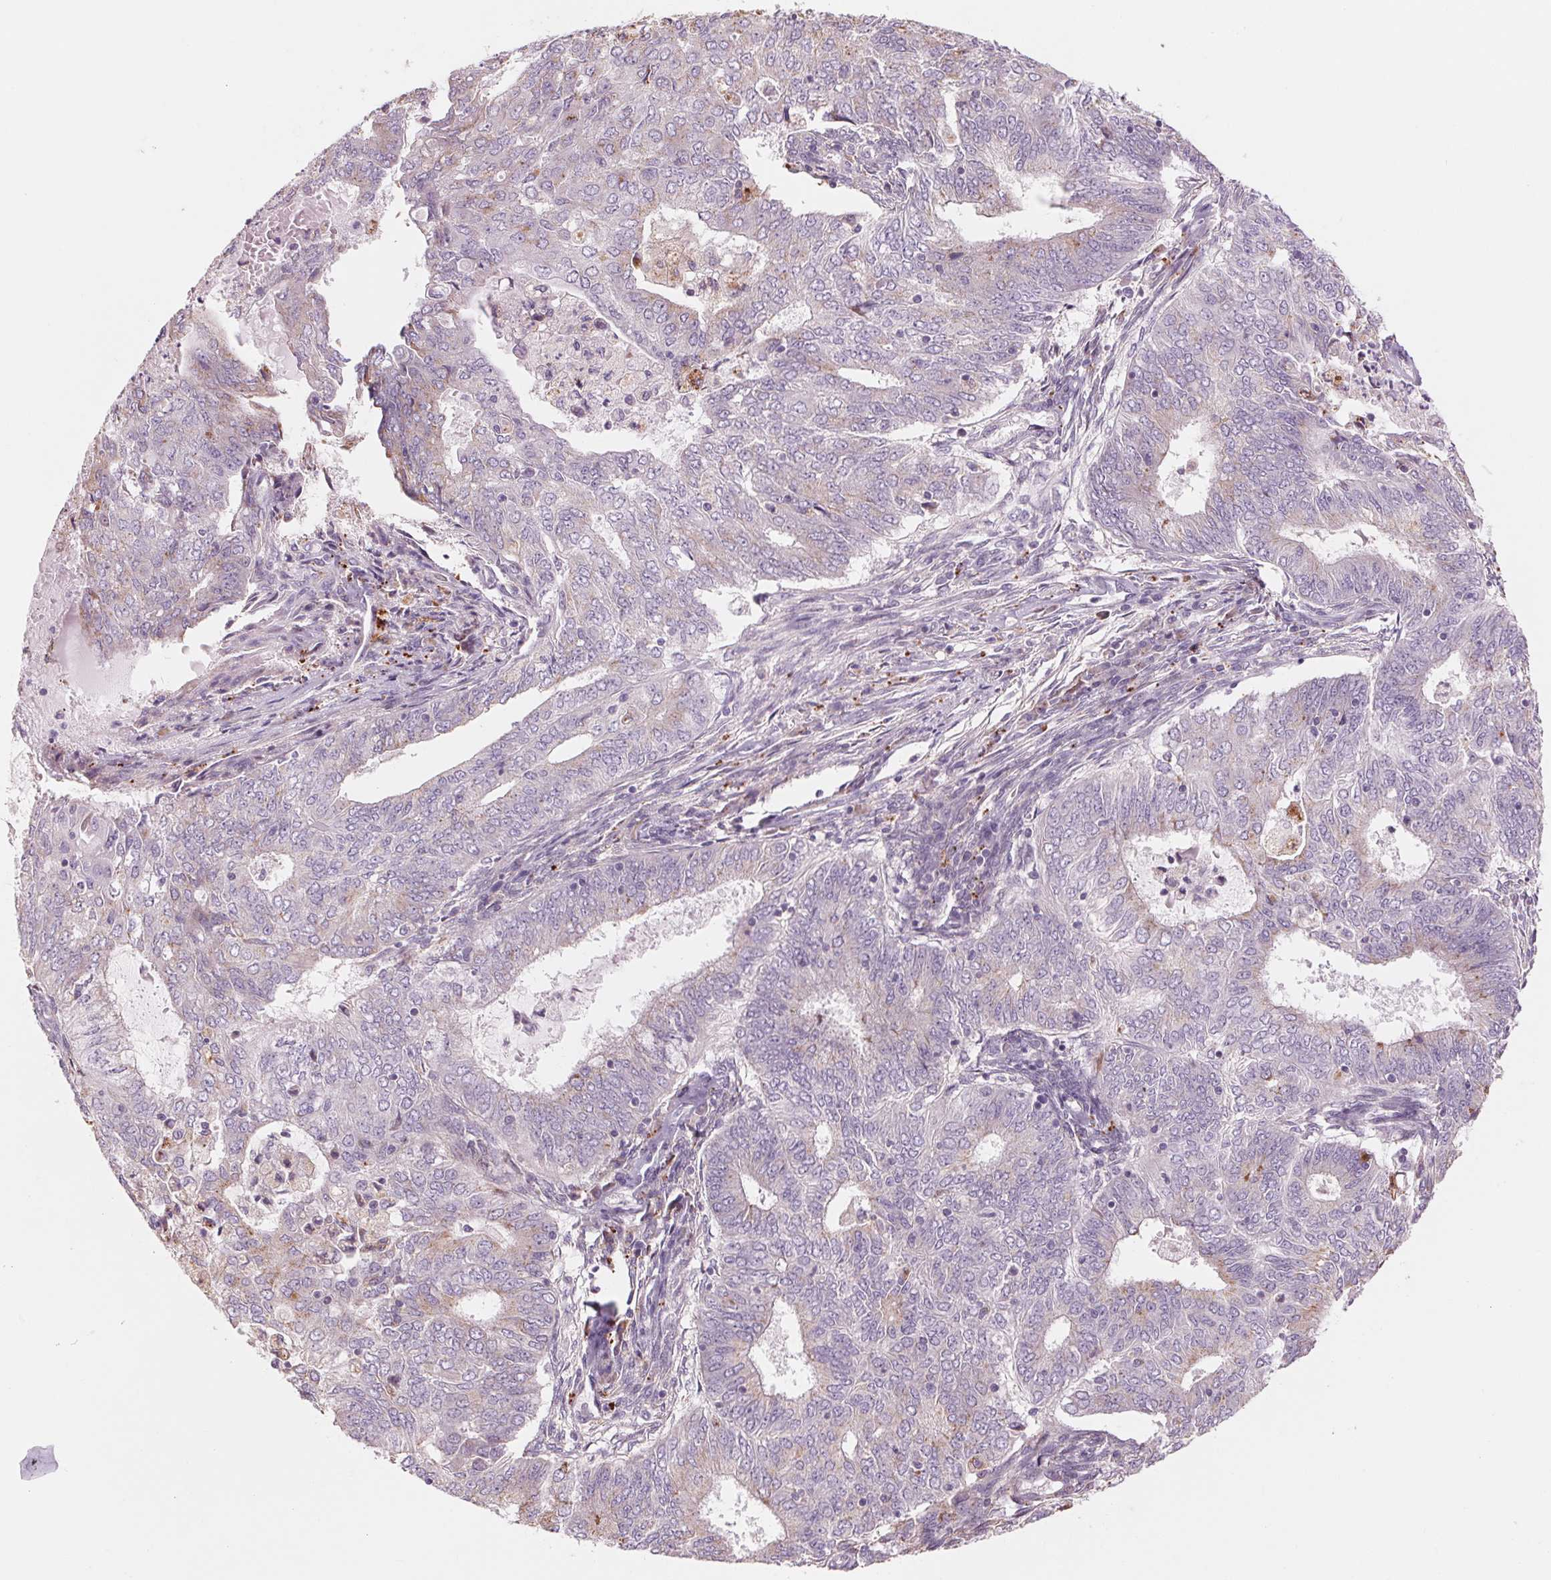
{"staining": {"intensity": "moderate", "quantity": "<25%", "location": "cytoplasmic/membranous"}, "tissue": "endometrial cancer", "cell_type": "Tumor cells", "image_type": "cancer", "snomed": [{"axis": "morphology", "description": "Adenocarcinoma, NOS"}, {"axis": "topography", "description": "Endometrium"}], "caption": "Brown immunohistochemical staining in endometrial adenocarcinoma shows moderate cytoplasmic/membranous positivity in approximately <25% of tumor cells.", "gene": "SAMD5", "patient": {"sex": "female", "age": 62}}